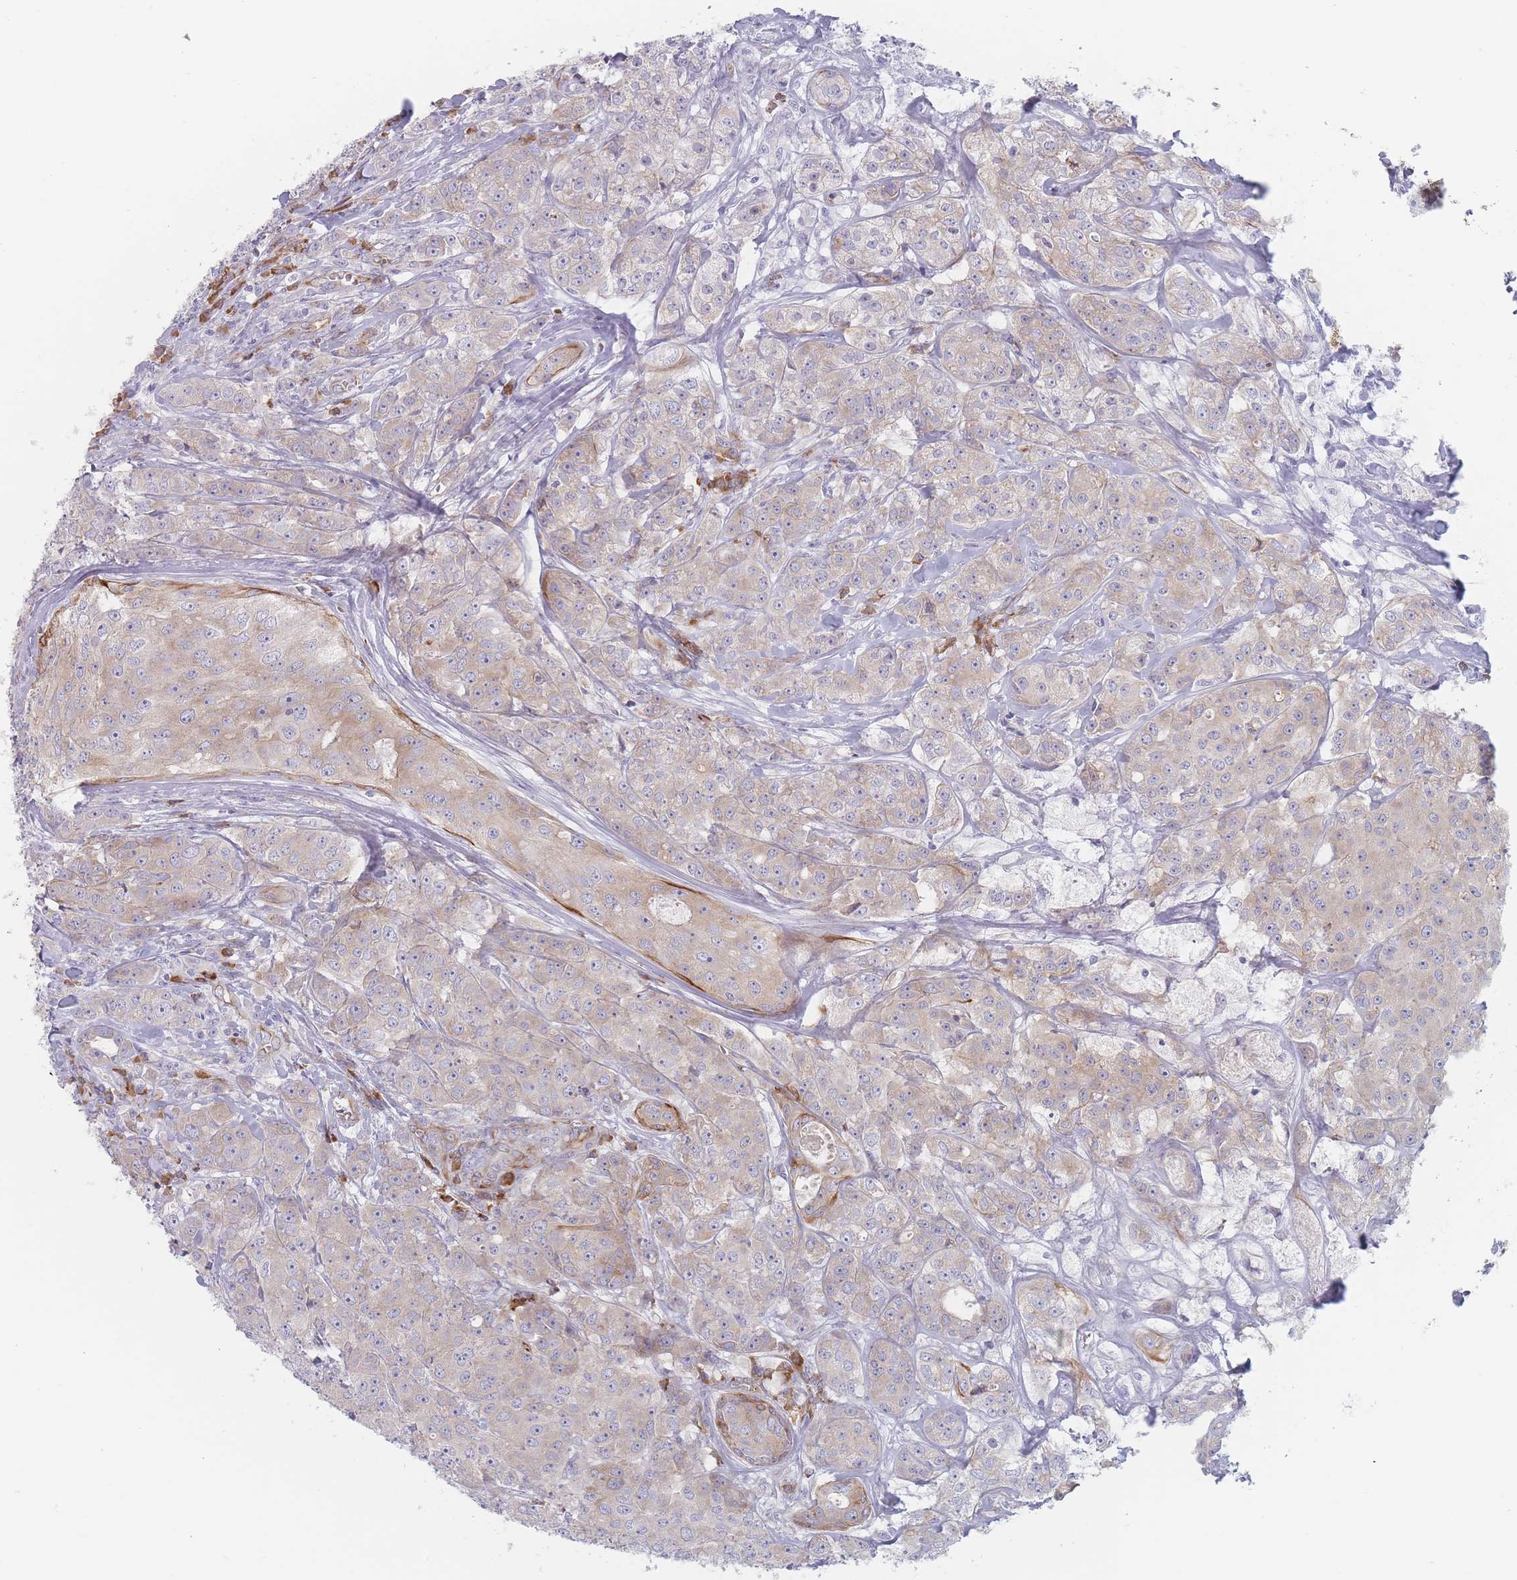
{"staining": {"intensity": "weak", "quantity": "25%-75%", "location": "cytoplasmic/membranous"}, "tissue": "breast cancer", "cell_type": "Tumor cells", "image_type": "cancer", "snomed": [{"axis": "morphology", "description": "Duct carcinoma"}, {"axis": "topography", "description": "Breast"}], "caption": "Tumor cells show weak cytoplasmic/membranous expression in about 25%-75% of cells in breast cancer (infiltrating ductal carcinoma).", "gene": "ERBIN", "patient": {"sex": "female", "age": 43}}